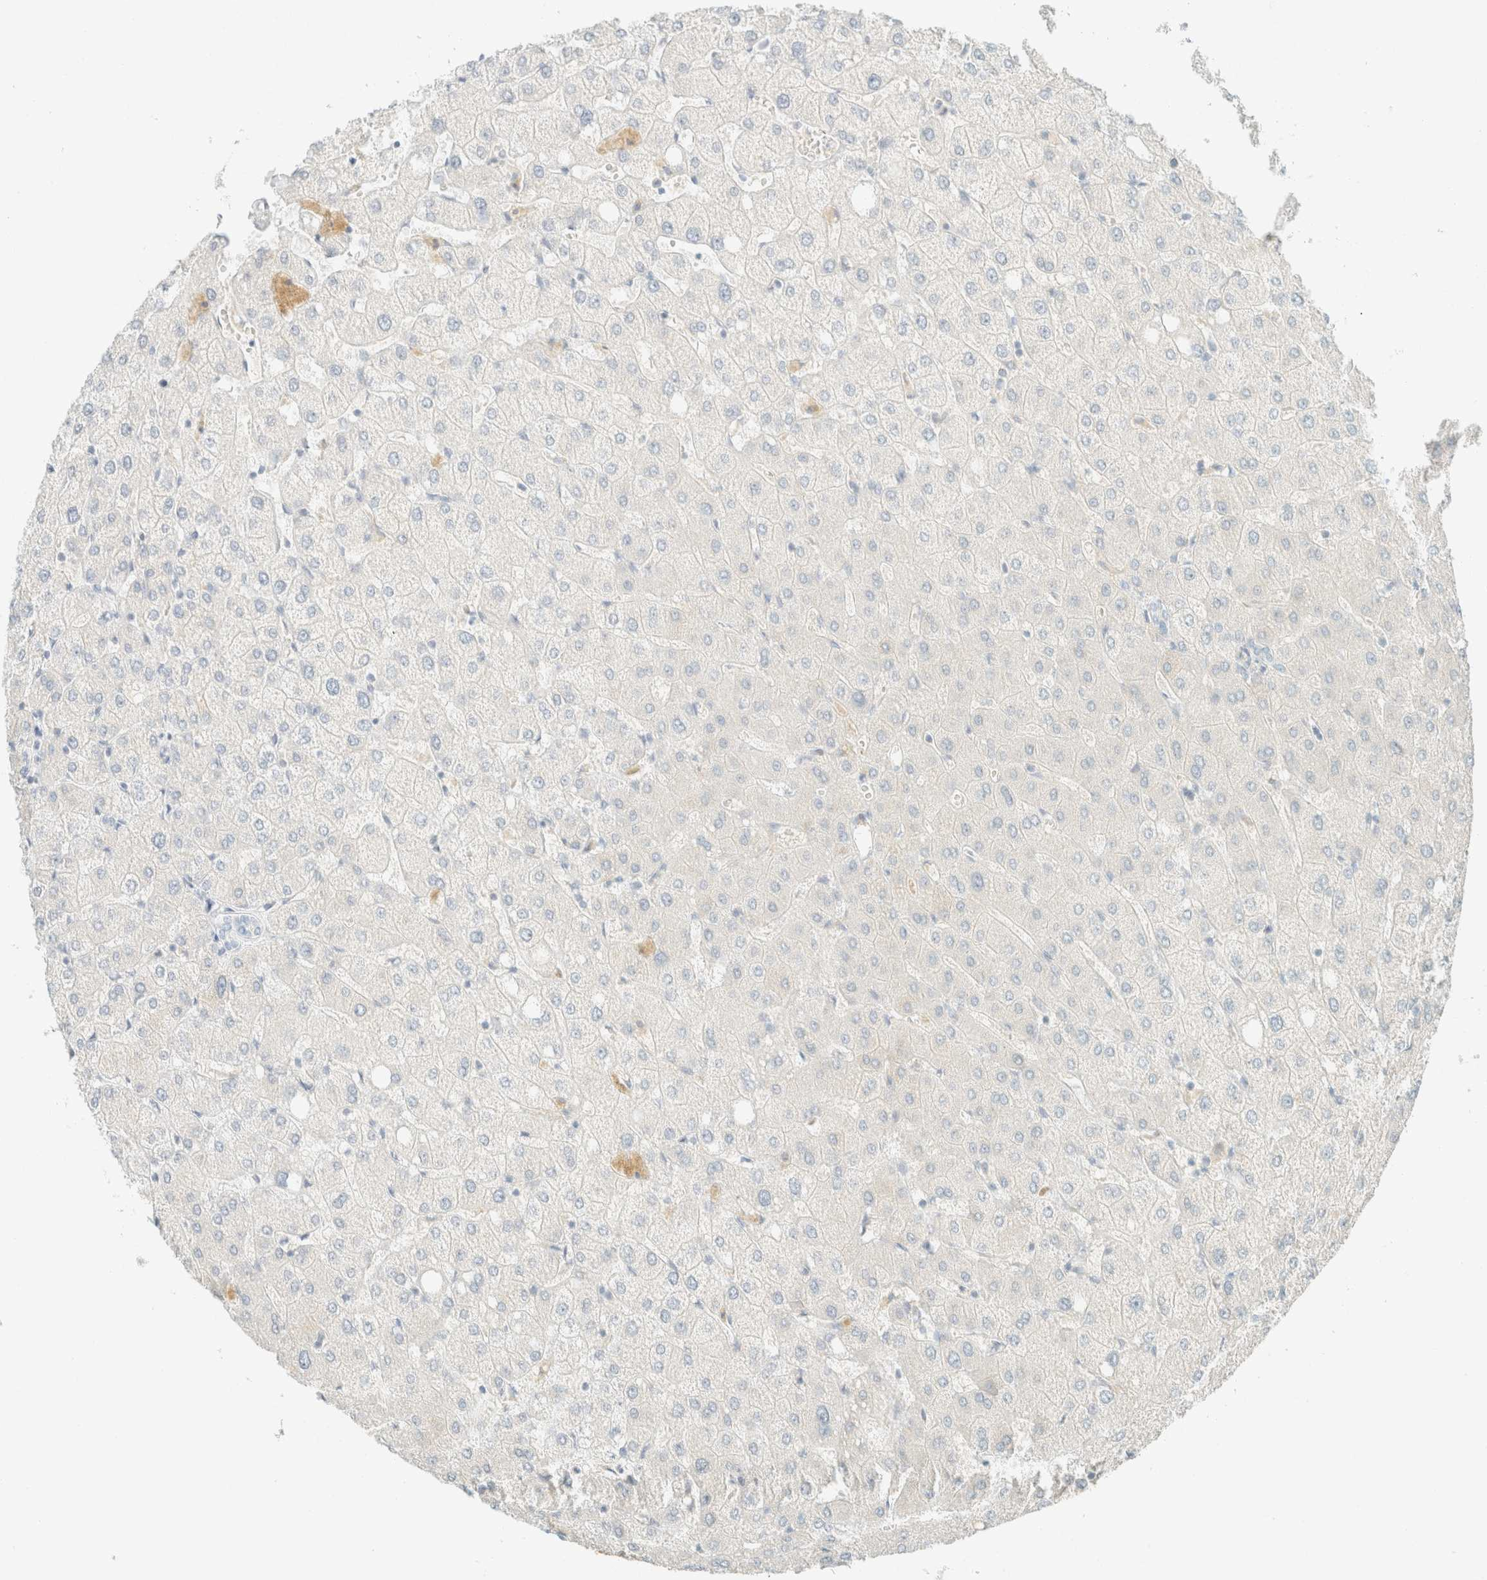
{"staining": {"intensity": "negative", "quantity": "none", "location": "none"}, "tissue": "liver", "cell_type": "Cholangiocytes", "image_type": "normal", "snomed": [{"axis": "morphology", "description": "Normal tissue, NOS"}, {"axis": "topography", "description": "Liver"}], "caption": "DAB (3,3'-diaminobenzidine) immunohistochemical staining of normal human liver reveals no significant positivity in cholangiocytes.", "gene": "GPA33", "patient": {"sex": "female", "age": 54}}